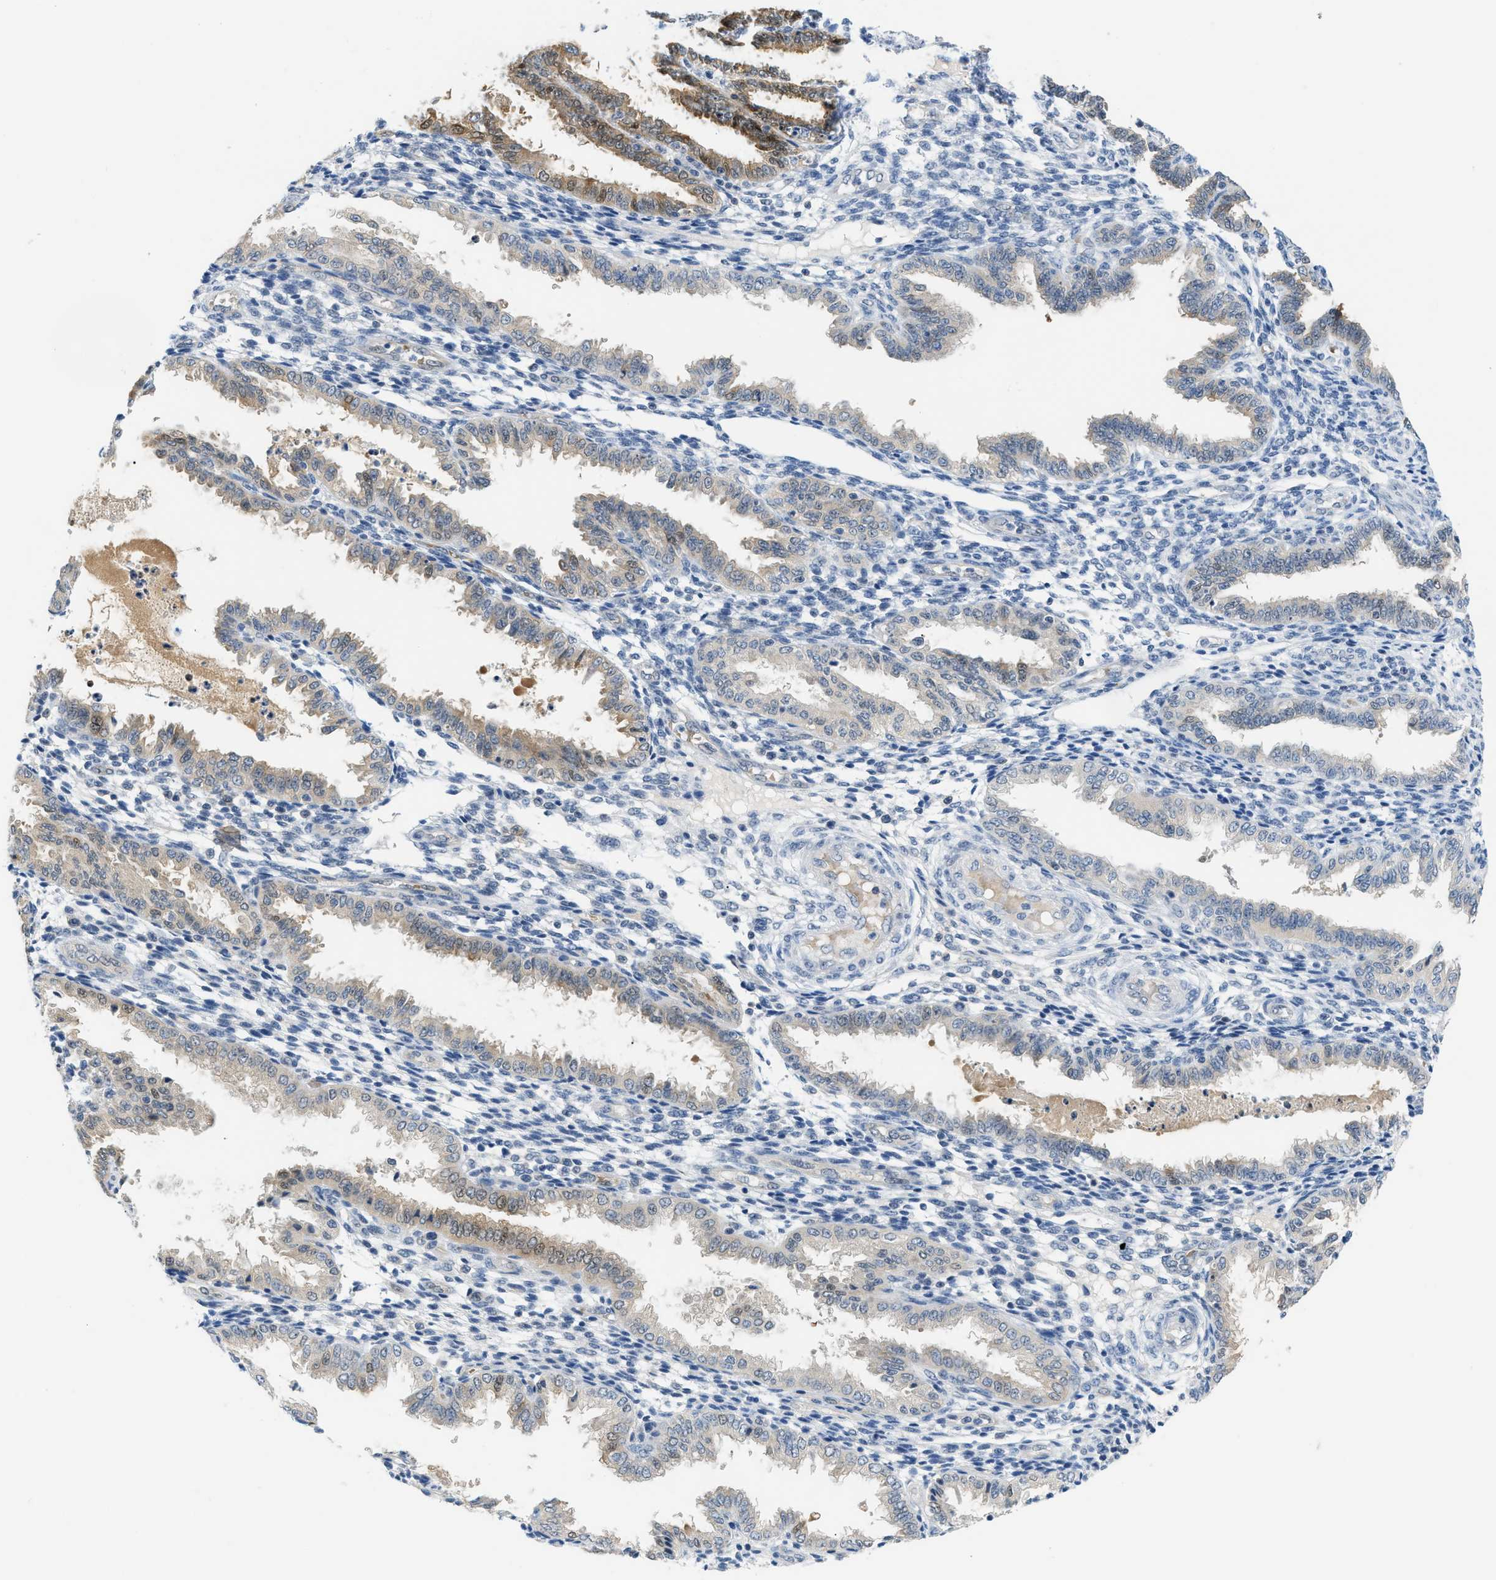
{"staining": {"intensity": "negative", "quantity": "none", "location": "none"}, "tissue": "endometrium", "cell_type": "Cells in endometrial stroma", "image_type": "normal", "snomed": [{"axis": "morphology", "description": "Normal tissue, NOS"}, {"axis": "topography", "description": "Endometrium"}], "caption": "This is an immunohistochemistry micrograph of unremarkable human endometrium. There is no positivity in cells in endometrial stroma.", "gene": "PSAT1", "patient": {"sex": "female", "age": 33}}